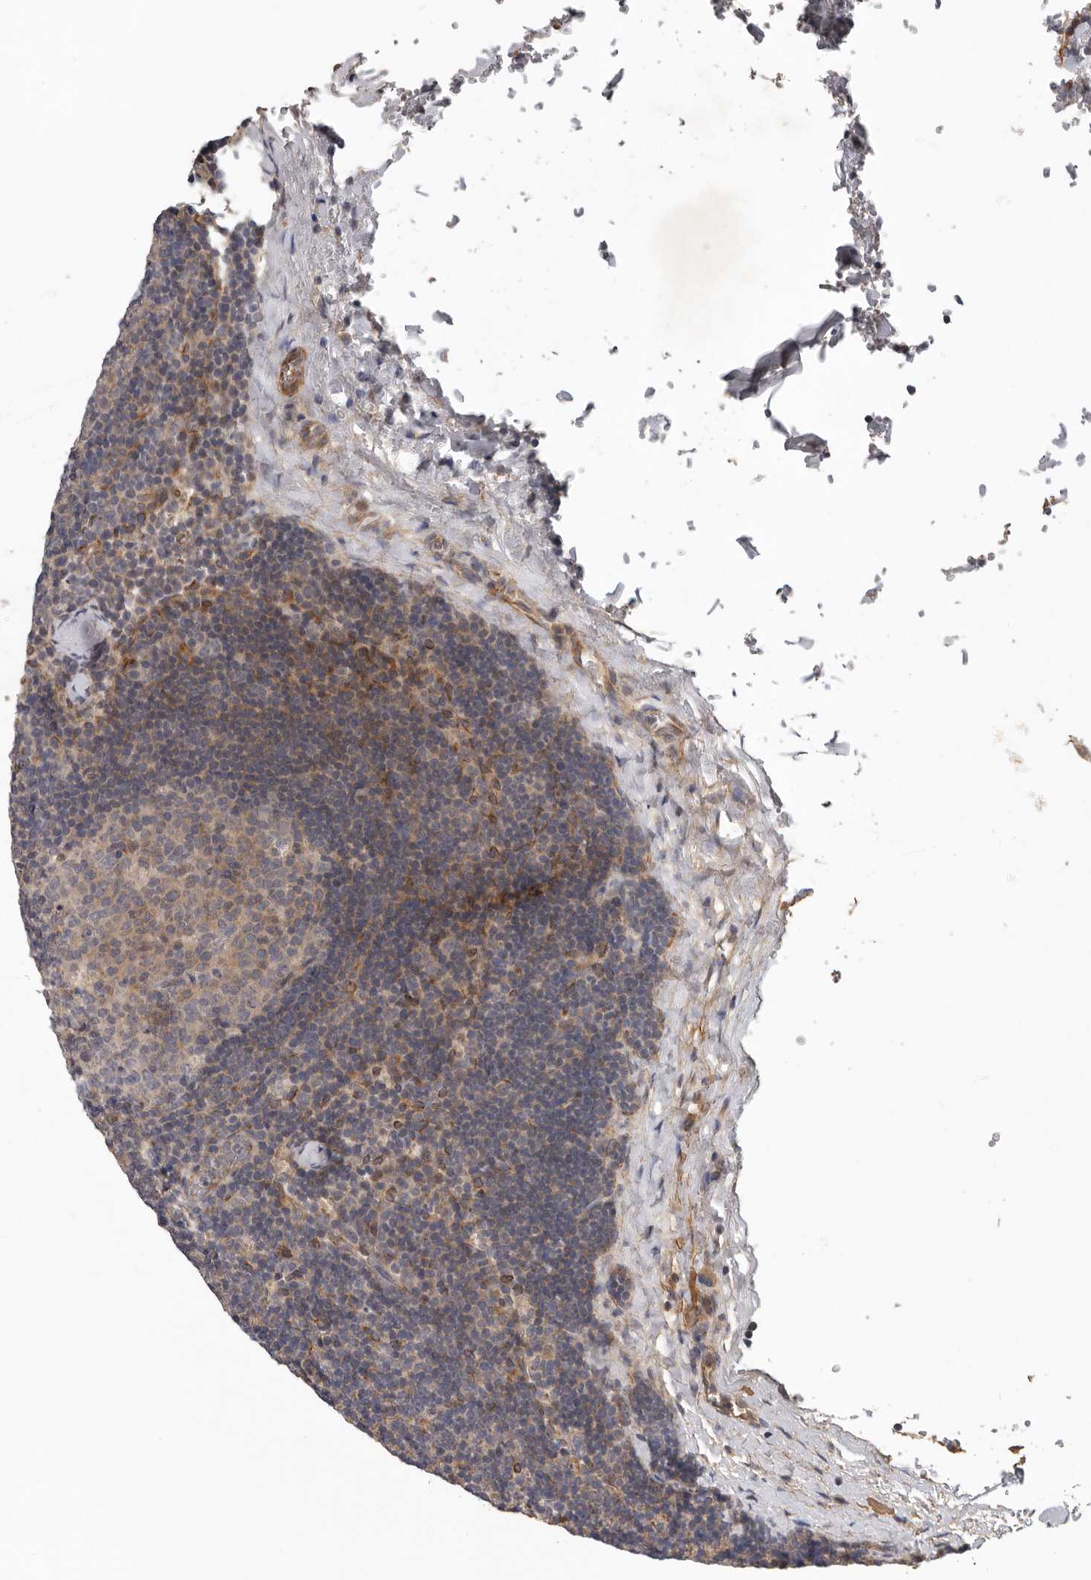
{"staining": {"intensity": "weak", "quantity": "25%-75%", "location": "cytoplasmic/membranous"}, "tissue": "lymph node", "cell_type": "Germinal center cells", "image_type": "normal", "snomed": [{"axis": "morphology", "description": "Normal tissue, NOS"}, {"axis": "topography", "description": "Lymph node"}], "caption": "A high-resolution photomicrograph shows immunohistochemistry (IHC) staining of benign lymph node, which reveals weak cytoplasmic/membranous positivity in approximately 25%-75% of germinal center cells. The protein of interest is shown in brown color, while the nuclei are stained blue.", "gene": "RNF157", "patient": {"sex": "female", "age": 22}}